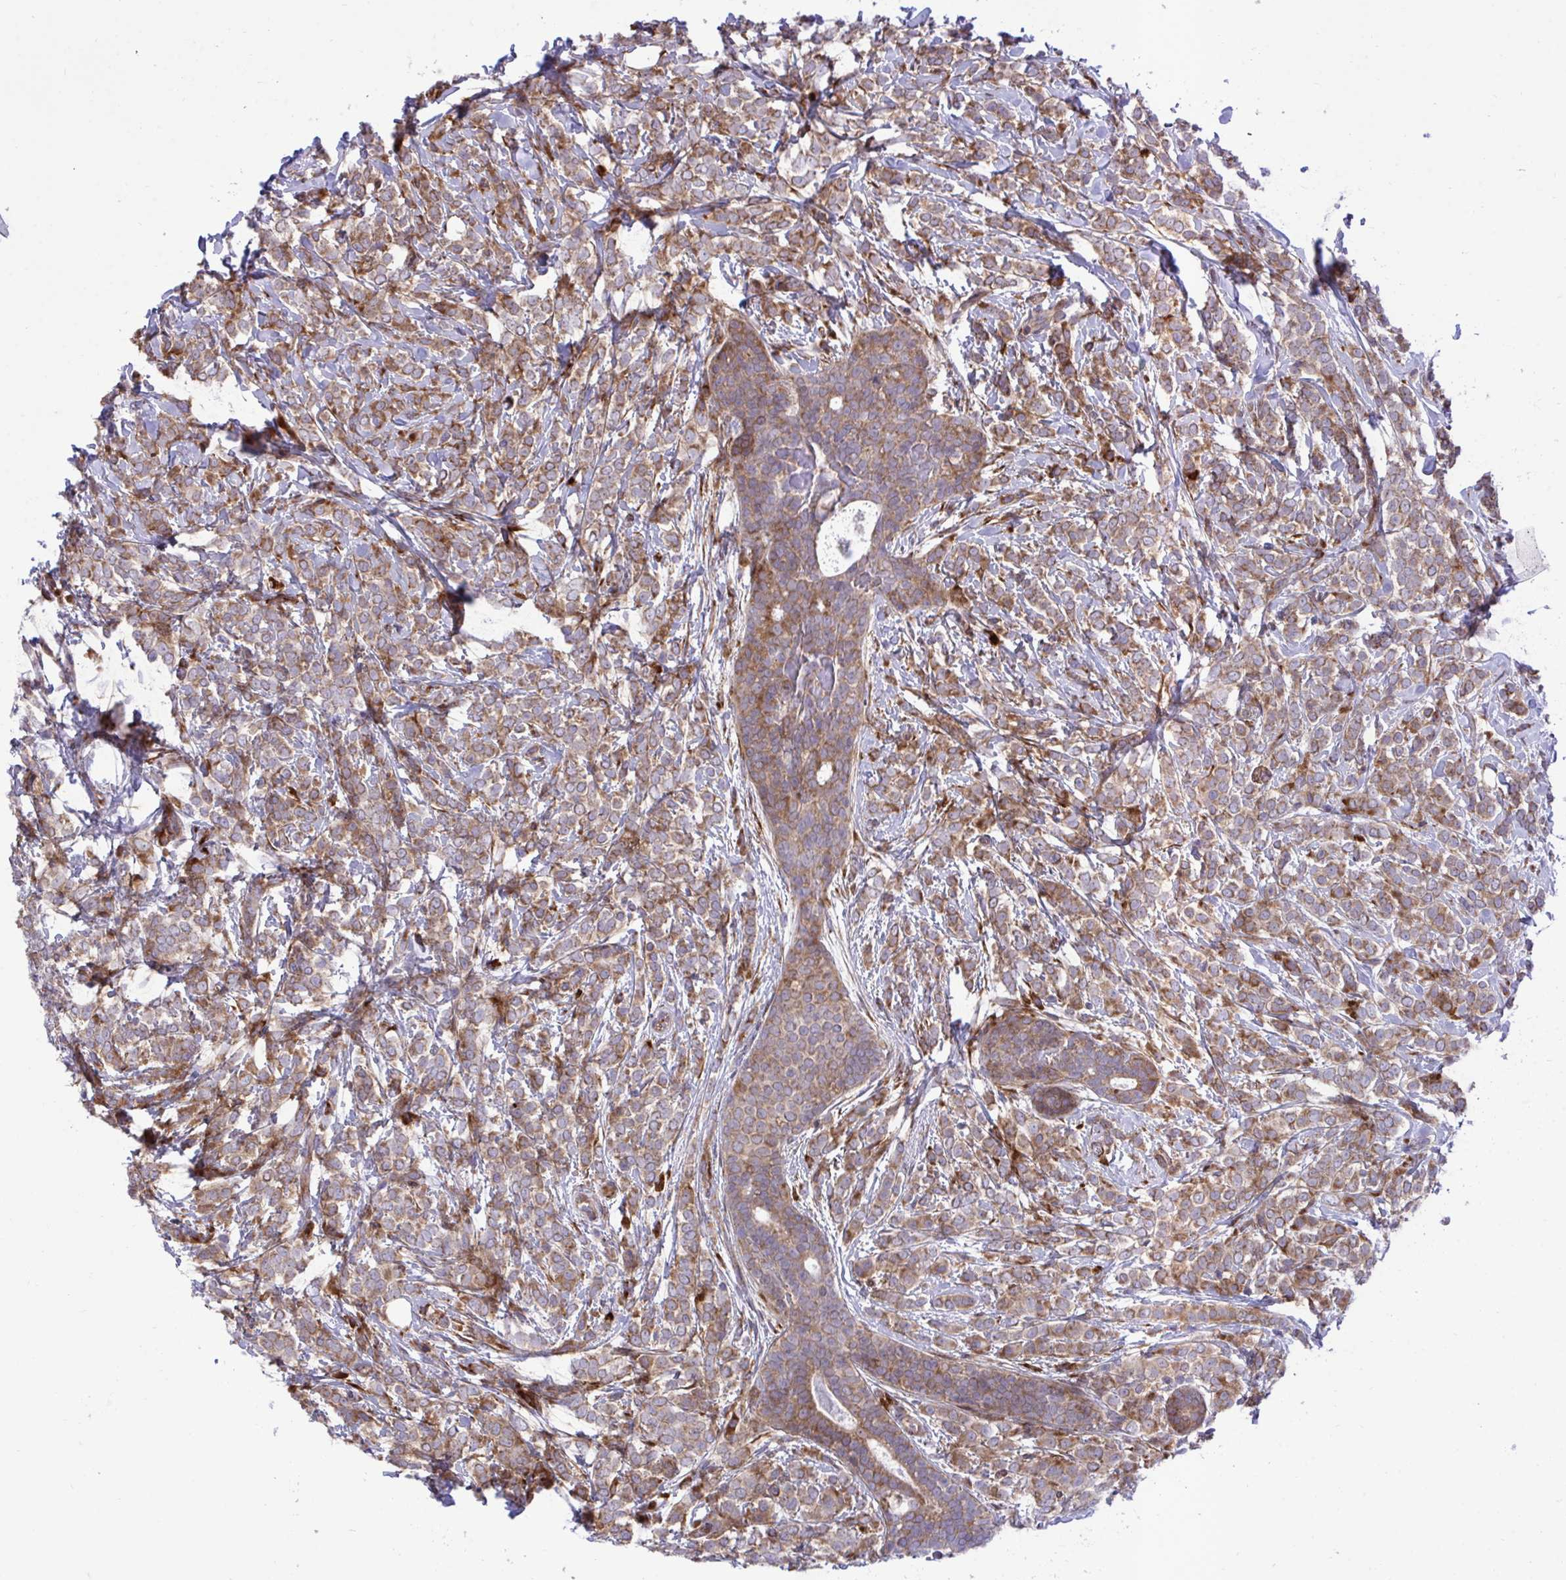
{"staining": {"intensity": "moderate", "quantity": ">75%", "location": "cytoplasmic/membranous"}, "tissue": "breast cancer", "cell_type": "Tumor cells", "image_type": "cancer", "snomed": [{"axis": "morphology", "description": "Lobular carcinoma"}, {"axis": "topography", "description": "Breast"}], "caption": "Breast cancer (lobular carcinoma) stained with a protein marker demonstrates moderate staining in tumor cells.", "gene": "RPS15", "patient": {"sex": "female", "age": 49}}